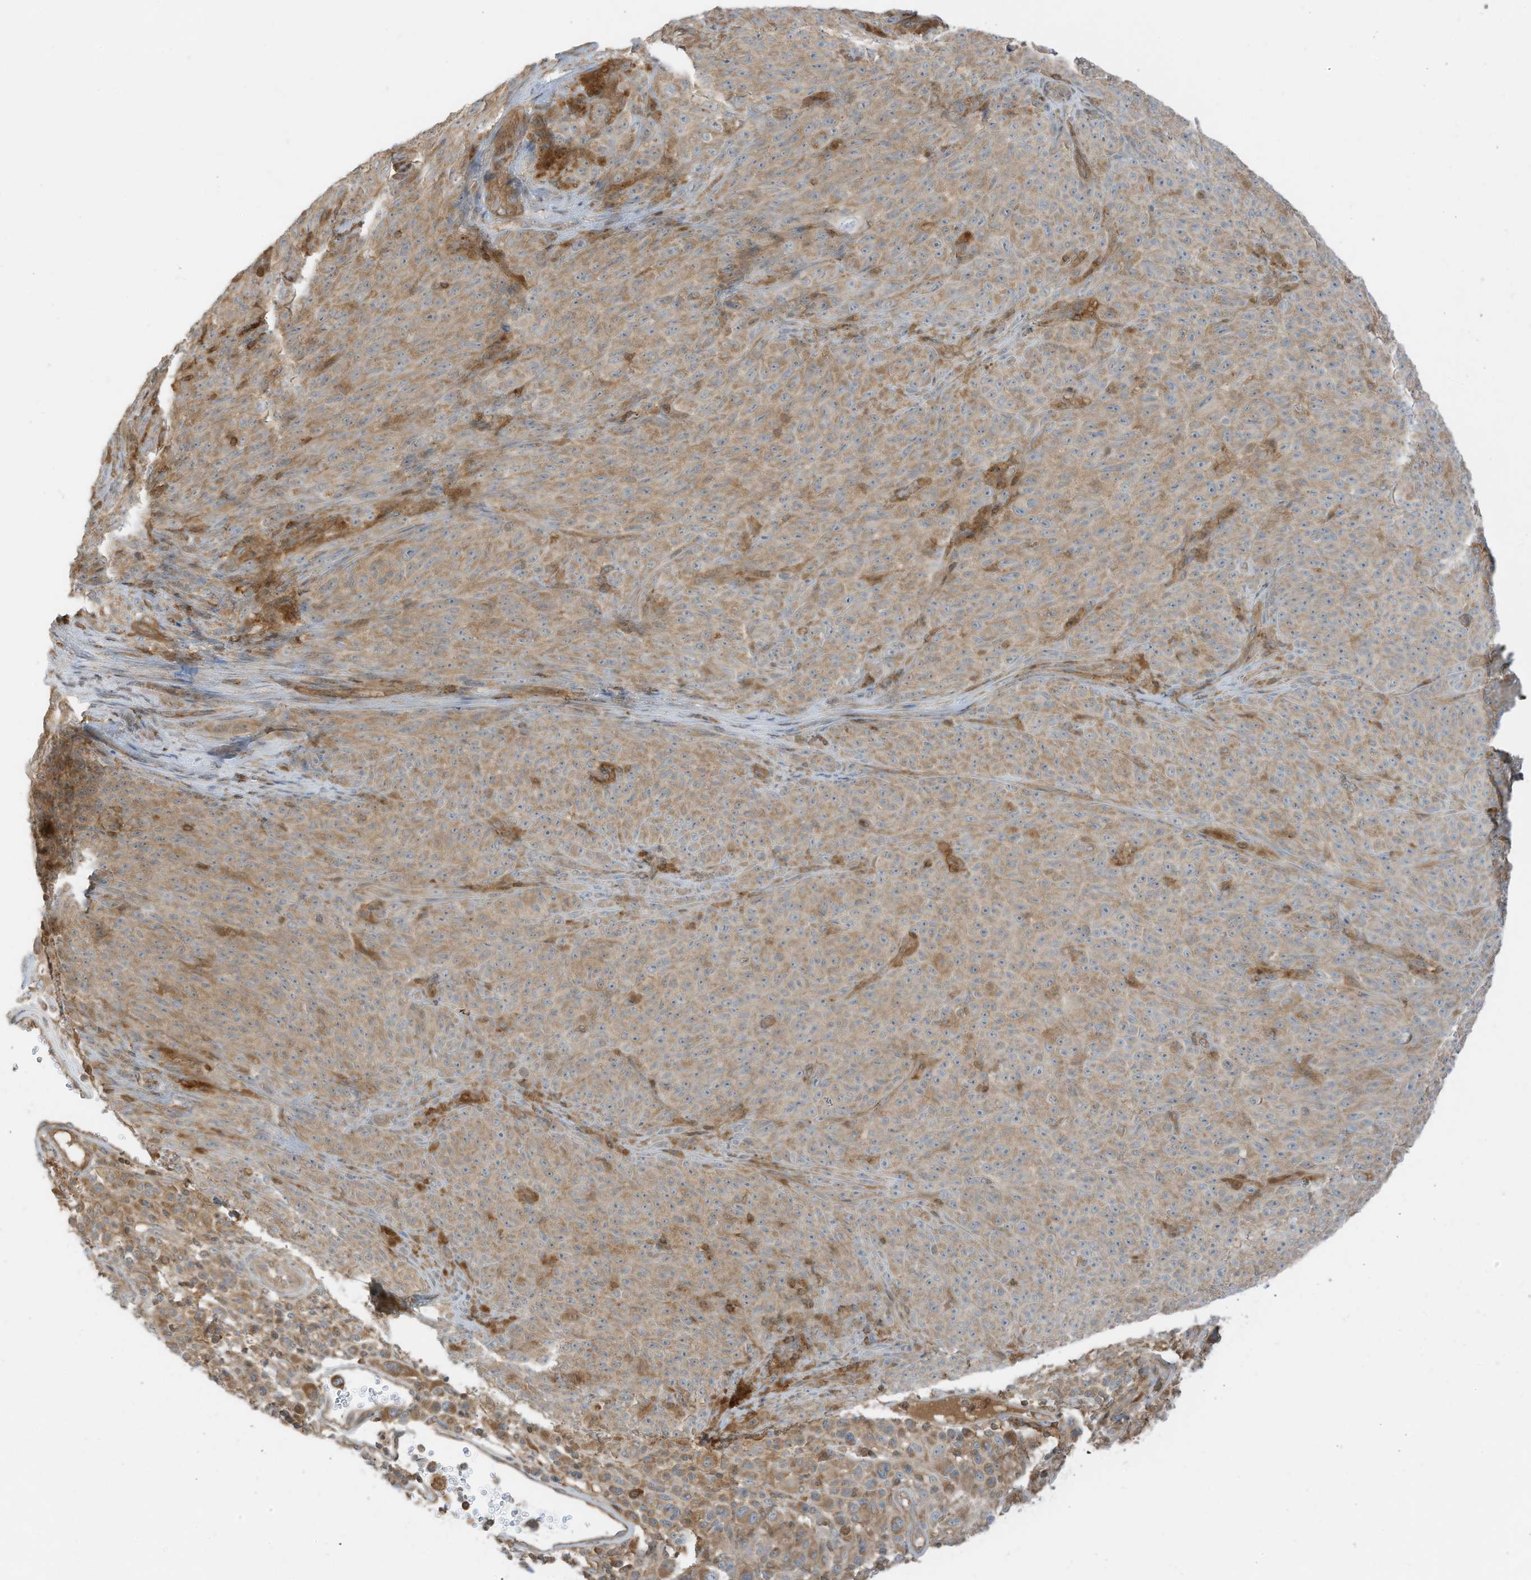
{"staining": {"intensity": "weak", "quantity": ">75%", "location": "cytoplasmic/membranous"}, "tissue": "melanoma", "cell_type": "Tumor cells", "image_type": "cancer", "snomed": [{"axis": "morphology", "description": "Malignant melanoma, NOS"}, {"axis": "topography", "description": "Skin"}], "caption": "Protein staining demonstrates weak cytoplasmic/membranous staining in about >75% of tumor cells in melanoma.", "gene": "SLC25A12", "patient": {"sex": "female", "age": 82}}